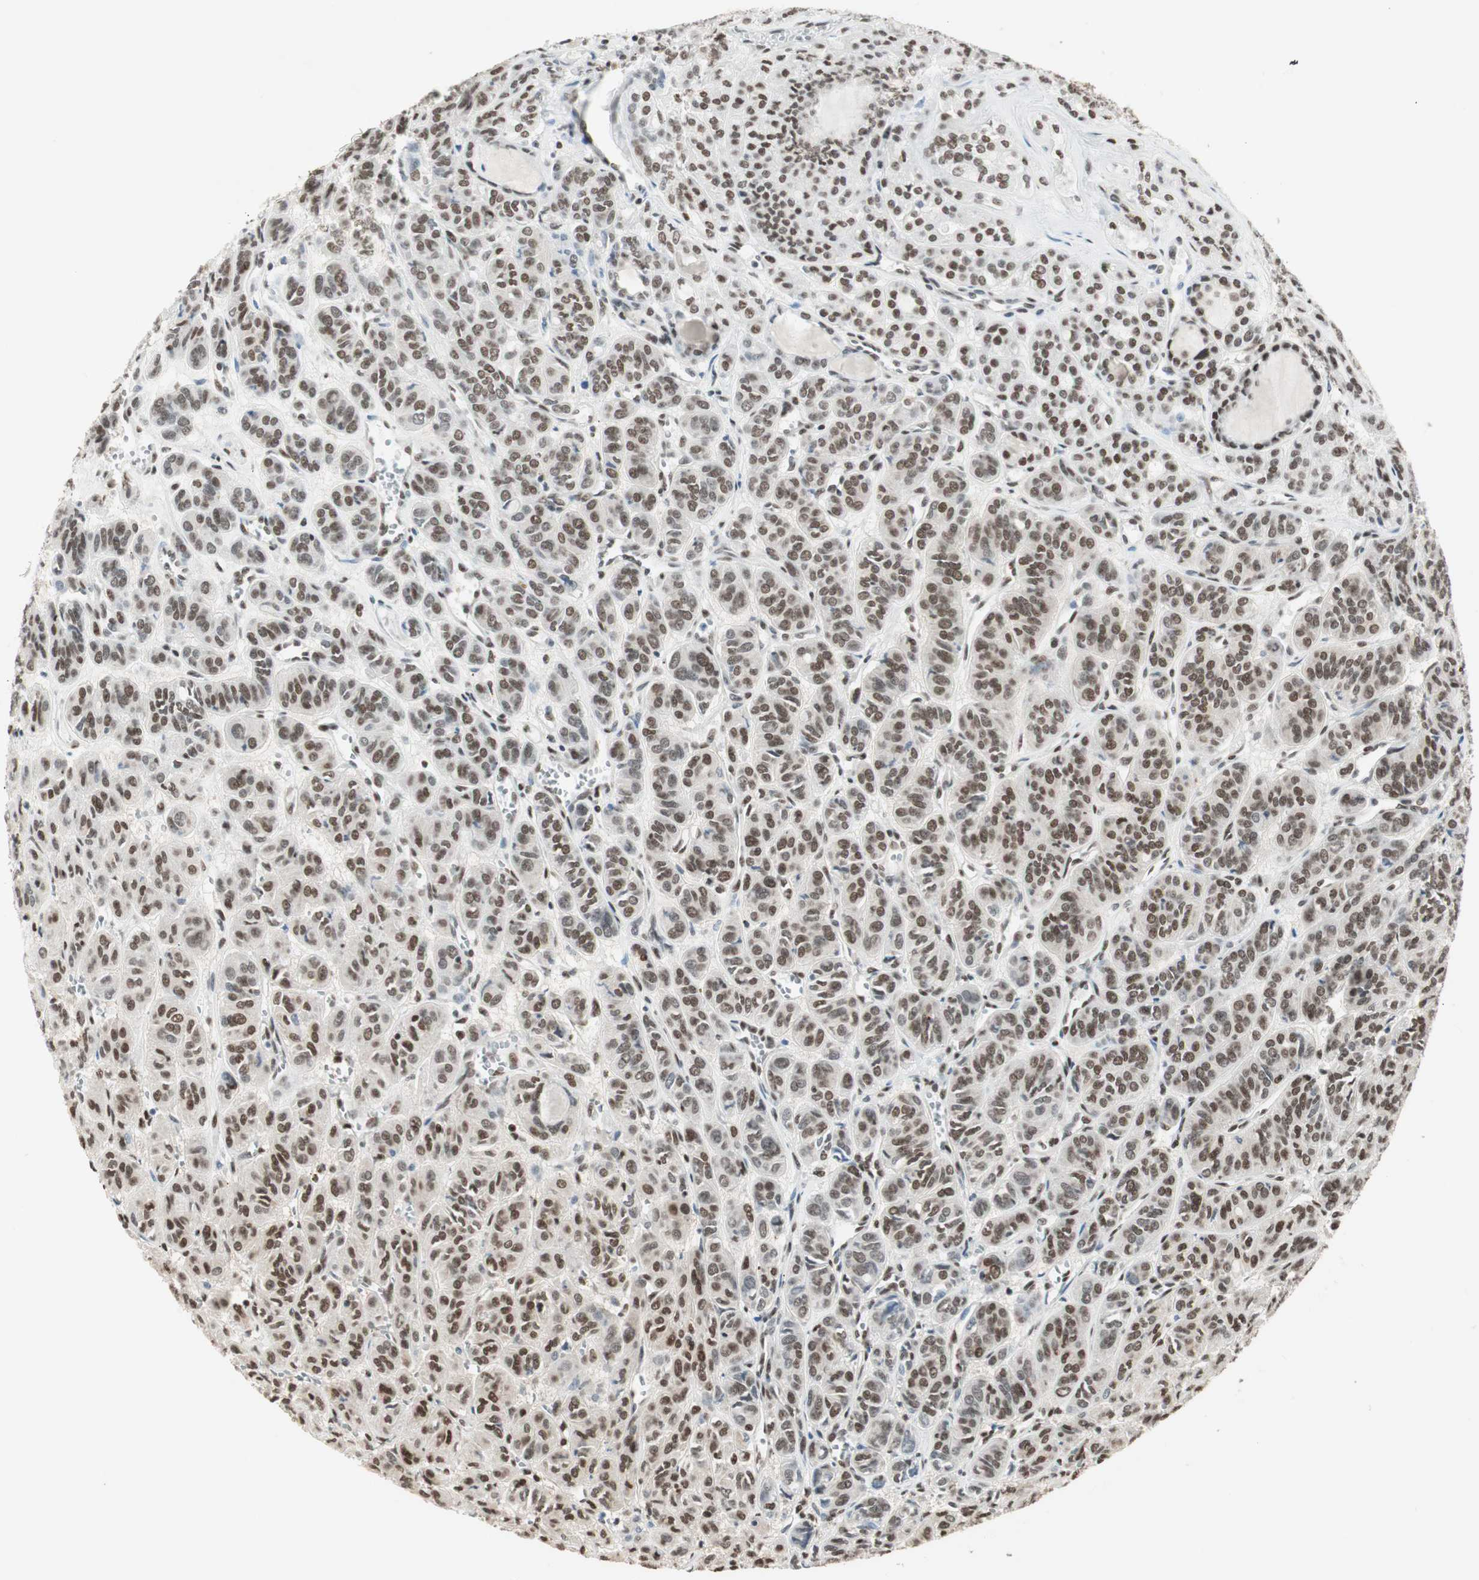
{"staining": {"intensity": "moderate", "quantity": ">75%", "location": "cytoplasmic/membranous,nuclear"}, "tissue": "thyroid cancer", "cell_type": "Tumor cells", "image_type": "cancer", "snomed": [{"axis": "morphology", "description": "Follicular adenoma carcinoma, NOS"}, {"axis": "topography", "description": "Thyroid gland"}], "caption": "This is an image of immunohistochemistry (IHC) staining of thyroid cancer (follicular adenoma carcinoma), which shows moderate positivity in the cytoplasmic/membranous and nuclear of tumor cells.", "gene": "ZBTB17", "patient": {"sex": "female", "age": 71}}